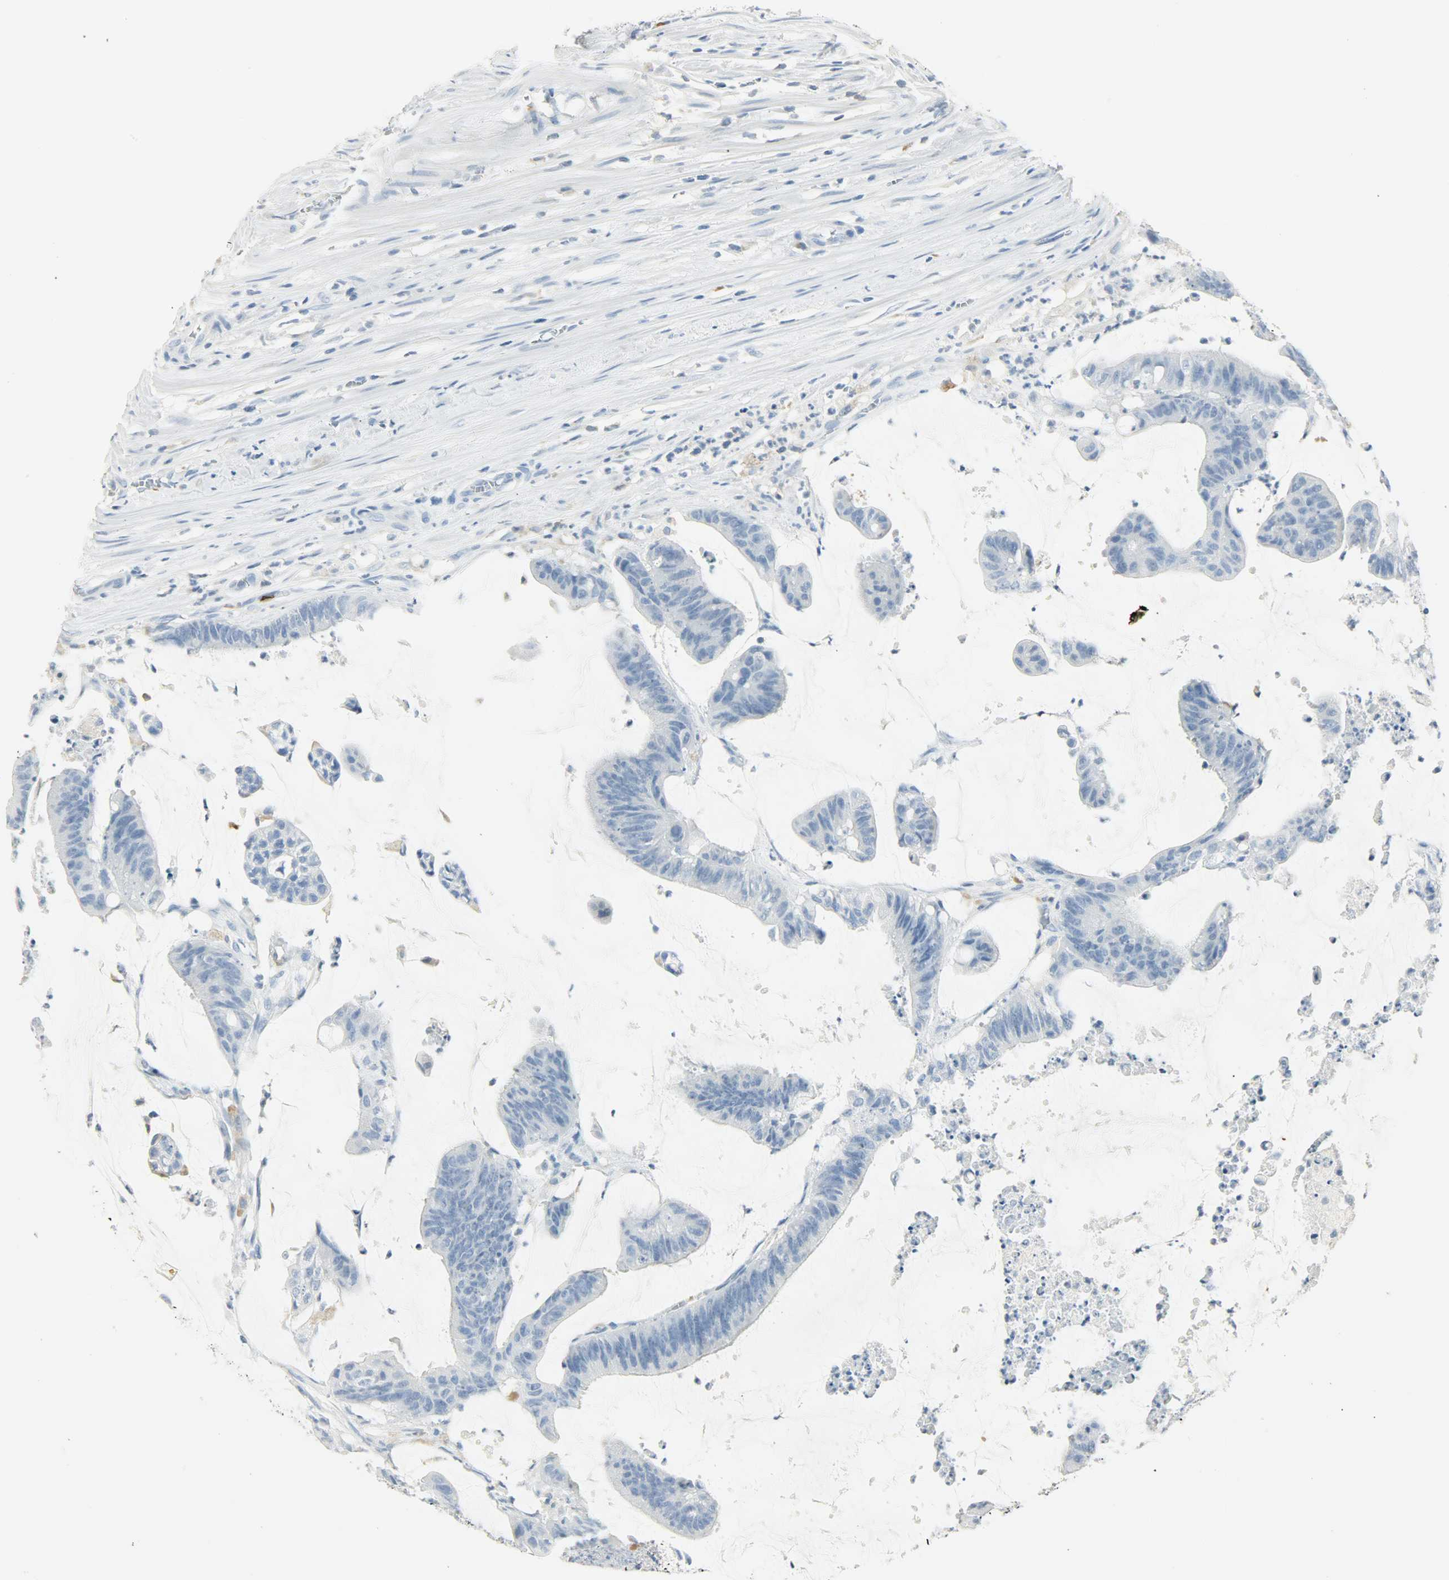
{"staining": {"intensity": "negative", "quantity": "none", "location": "none"}, "tissue": "colorectal cancer", "cell_type": "Tumor cells", "image_type": "cancer", "snomed": [{"axis": "morphology", "description": "Adenocarcinoma, NOS"}, {"axis": "topography", "description": "Rectum"}], "caption": "There is no significant expression in tumor cells of colorectal cancer.", "gene": "PTPN6", "patient": {"sex": "female", "age": 66}}